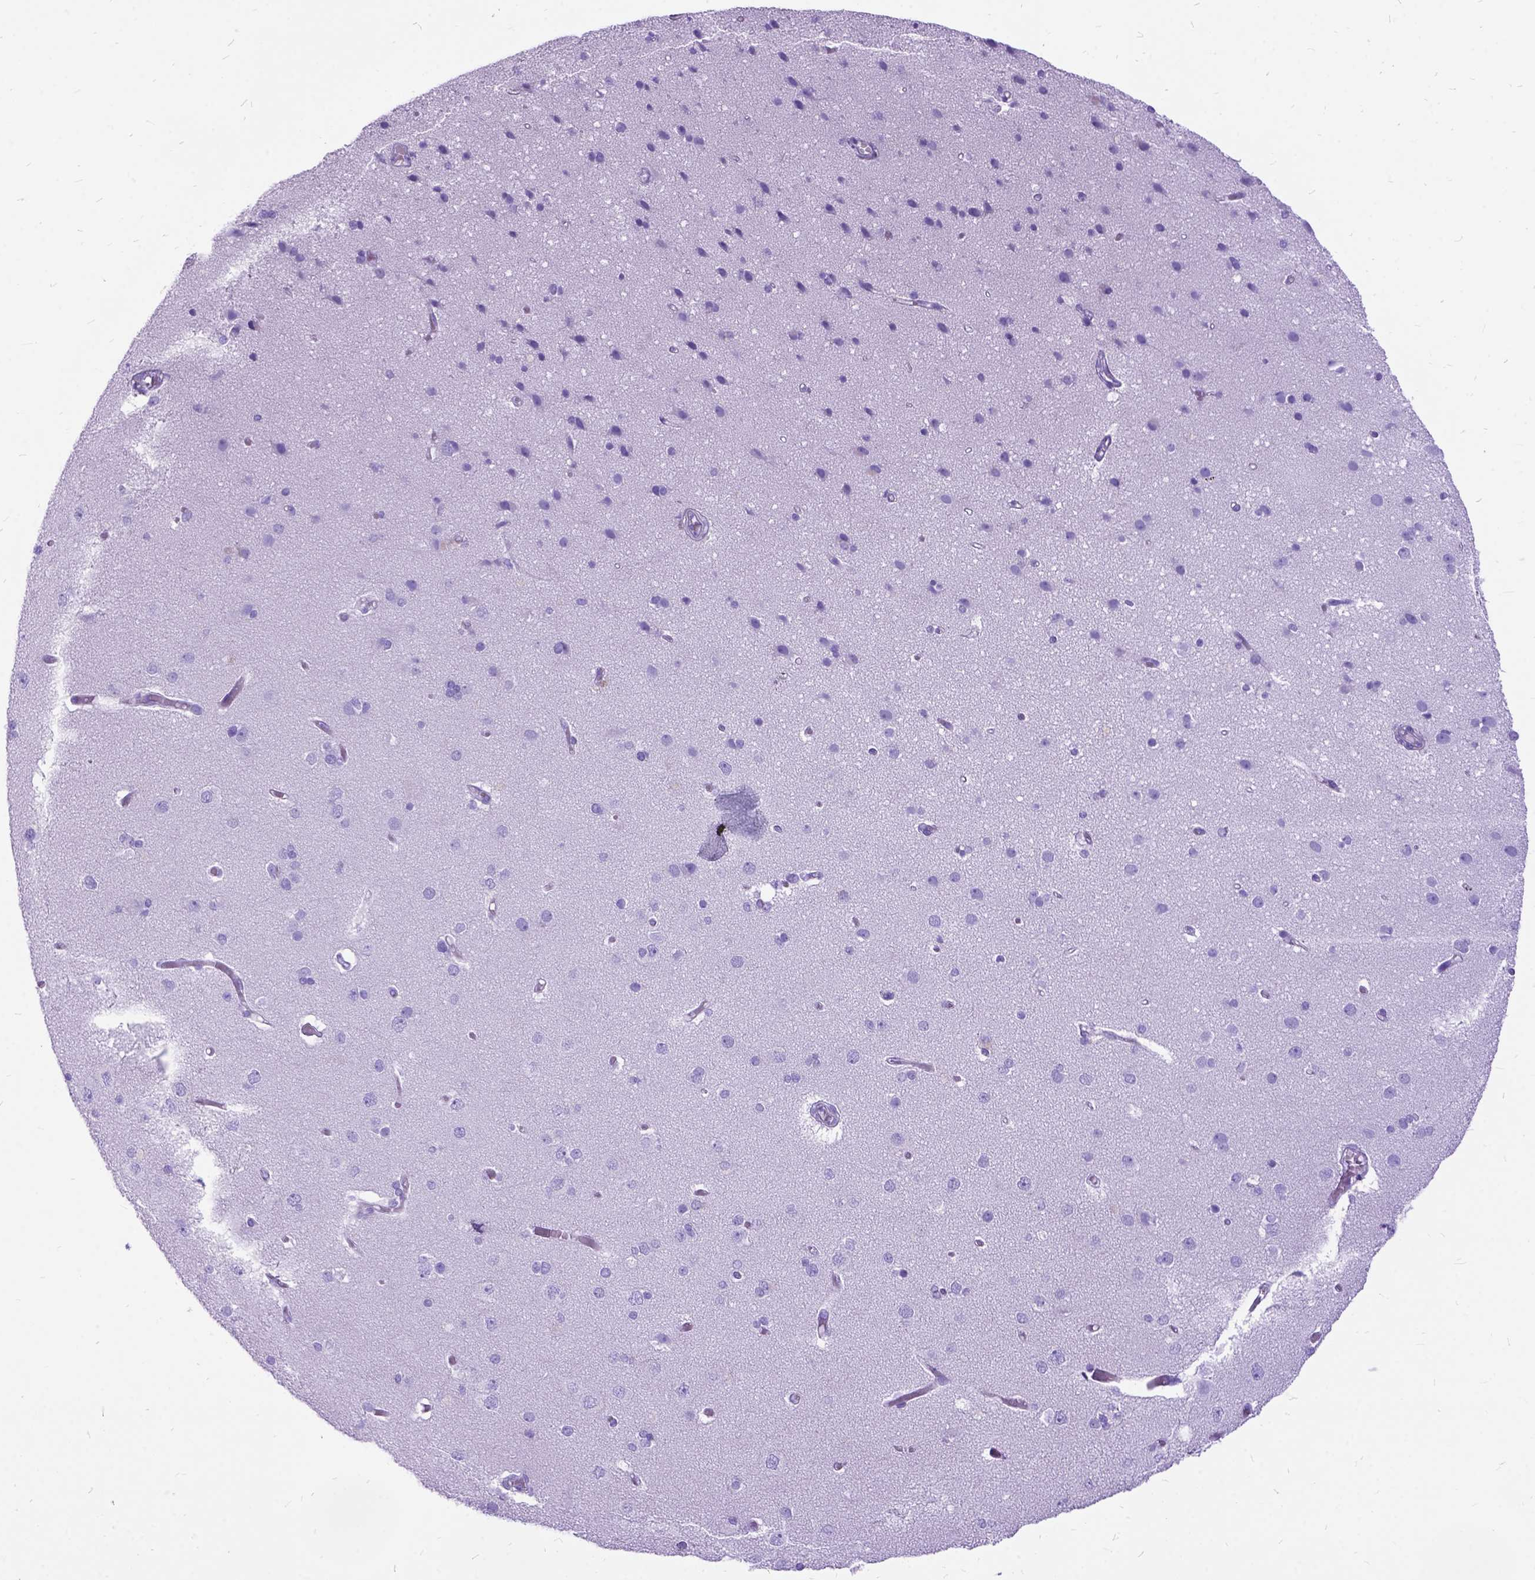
{"staining": {"intensity": "negative", "quantity": "none", "location": "none"}, "tissue": "cerebral cortex", "cell_type": "Endothelial cells", "image_type": "normal", "snomed": [{"axis": "morphology", "description": "Normal tissue, NOS"}, {"axis": "morphology", "description": "Glioma, malignant, High grade"}, {"axis": "topography", "description": "Cerebral cortex"}], "caption": "Immunohistochemistry image of normal cerebral cortex: human cerebral cortex stained with DAB displays no significant protein expression in endothelial cells.", "gene": "ARL9", "patient": {"sex": "male", "age": 71}}